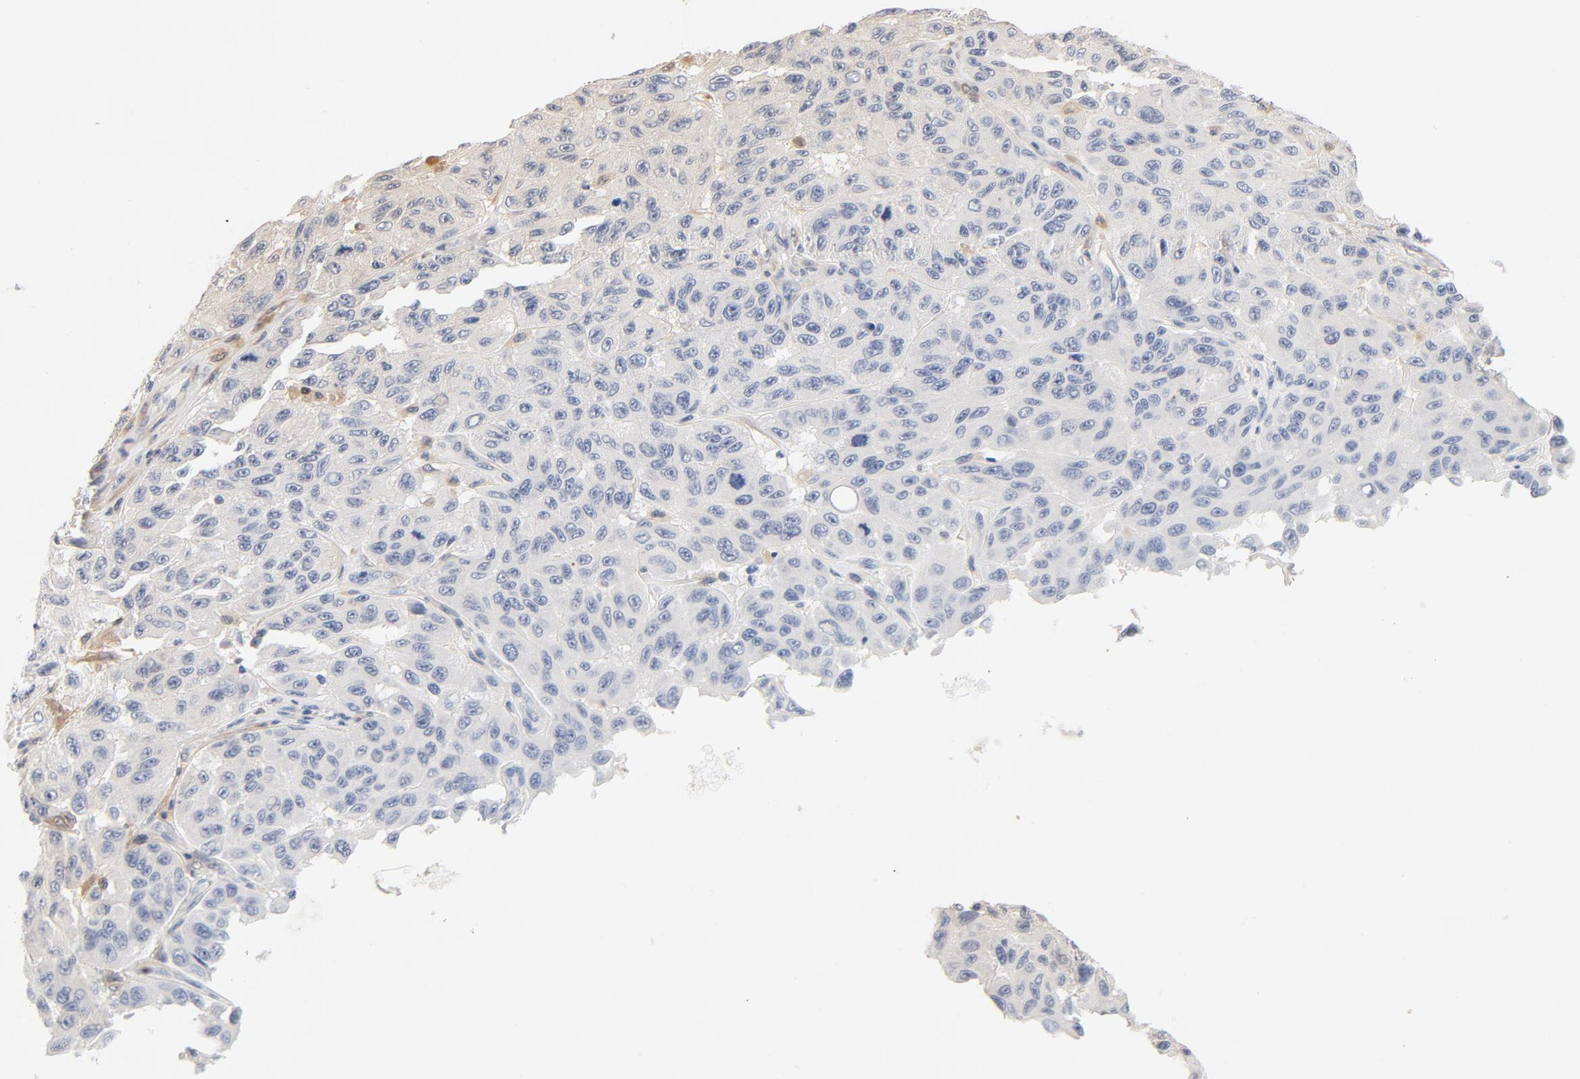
{"staining": {"intensity": "negative", "quantity": "none", "location": "none"}, "tissue": "melanoma", "cell_type": "Tumor cells", "image_type": "cancer", "snomed": [{"axis": "morphology", "description": "Malignant melanoma, NOS"}, {"axis": "topography", "description": "Skin"}], "caption": "There is no significant staining in tumor cells of melanoma.", "gene": "STAT1", "patient": {"sex": "male", "age": 30}}